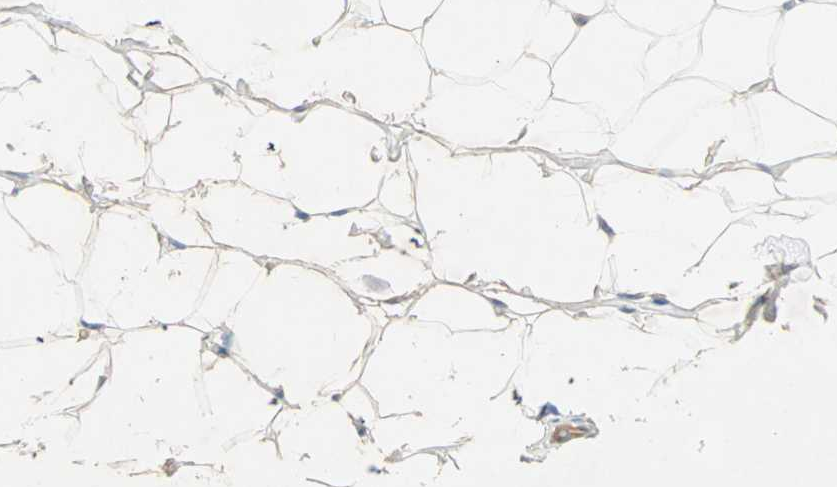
{"staining": {"intensity": "negative", "quantity": "none", "location": "none"}, "tissue": "adipose tissue", "cell_type": "Adipocytes", "image_type": "normal", "snomed": [{"axis": "morphology", "description": "Normal tissue, NOS"}, {"axis": "topography", "description": "Soft tissue"}], "caption": "A photomicrograph of adipose tissue stained for a protein displays no brown staining in adipocytes.", "gene": "TEC", "patient": {"sex": "male", "age": 26}}